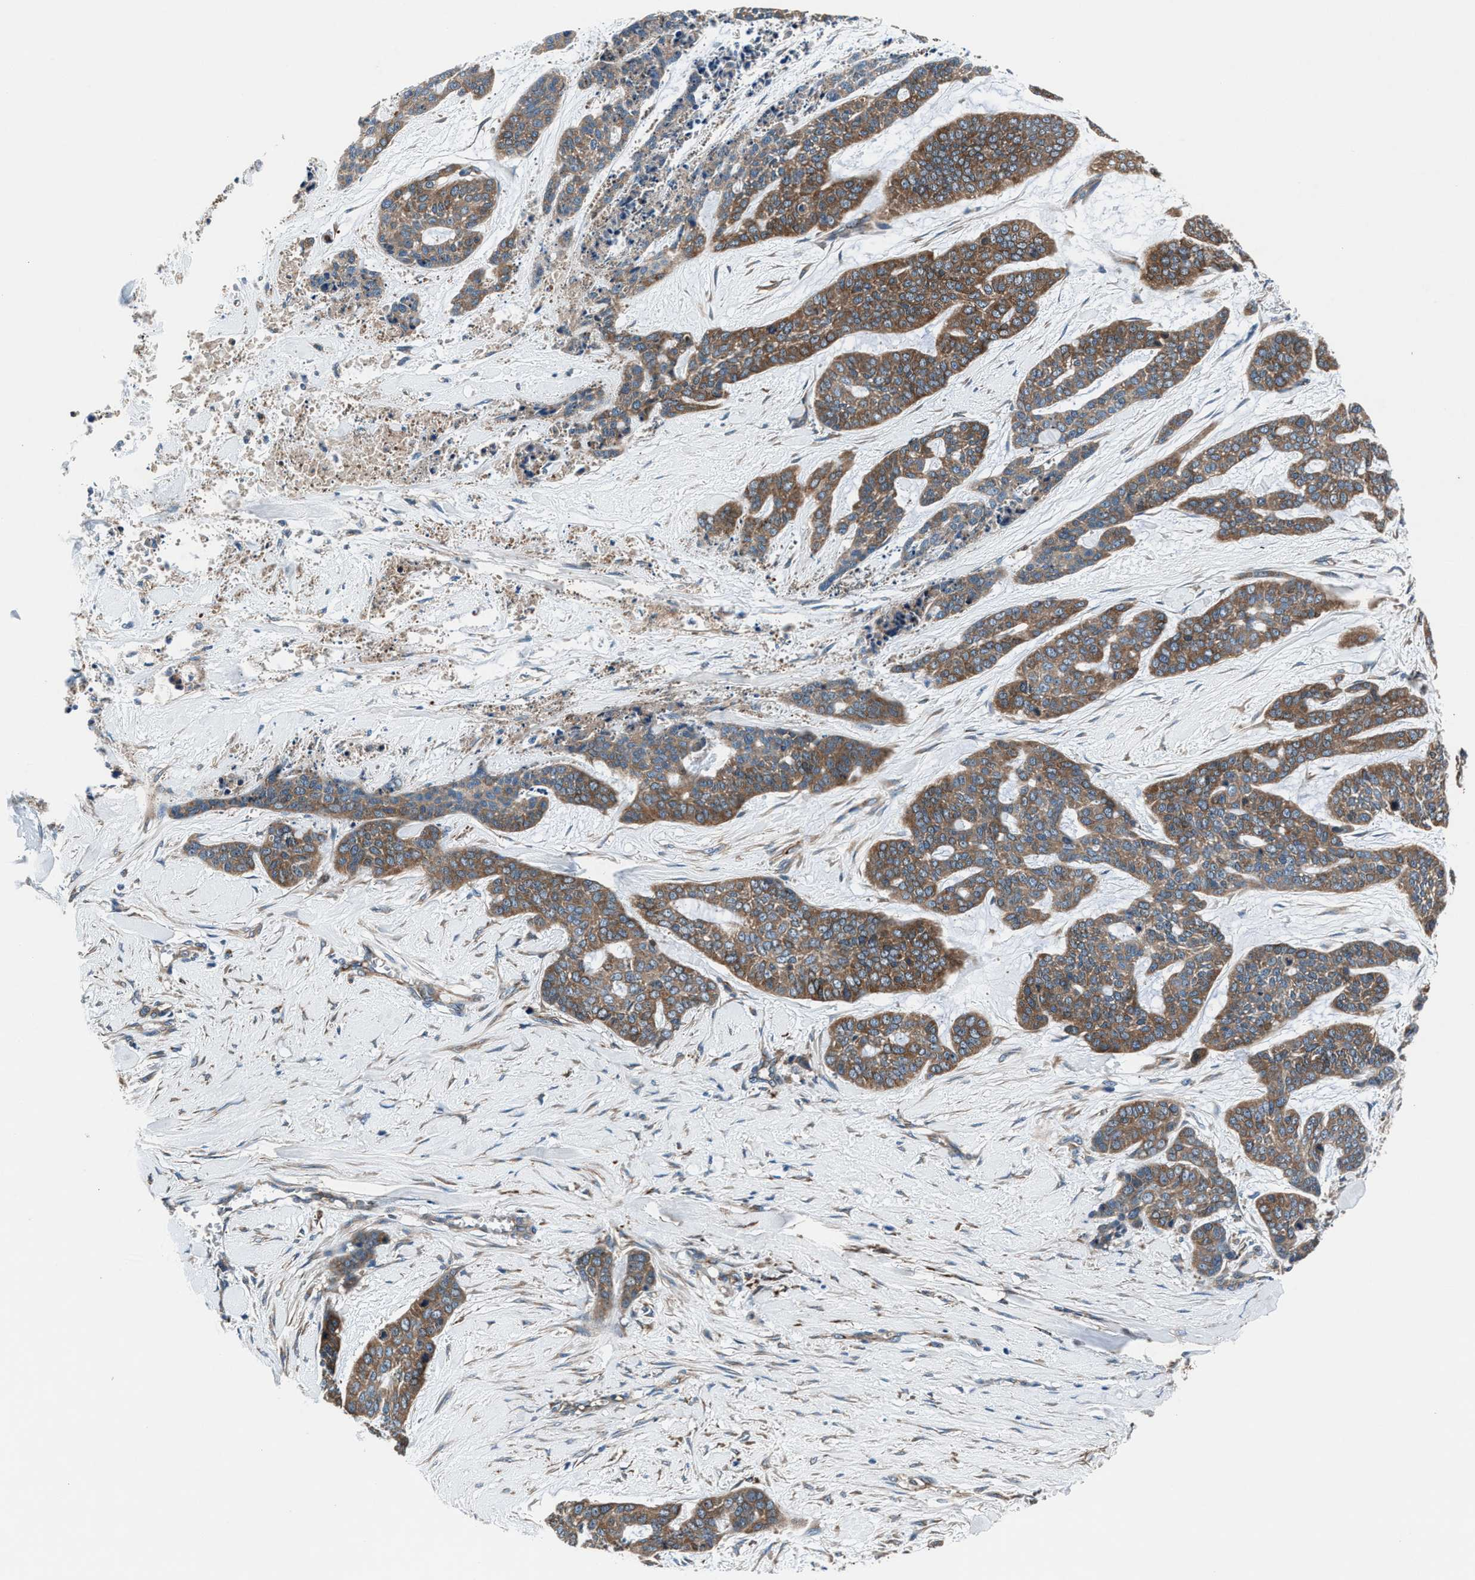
{"staining": {"intensity": "moderate", "quantity": ">75%", "location": "cytoplasmic/membranous"}, "tissue": "skin cancer", "cell_type": "Tumor cells", "image_type": "cancer", "snomed": [{"axis": "morphology", "description": "Basal cell carcinoma"}, {"axis": "topography", "description": "Skin"}], "caption": "High-magnification brightfield microscopy of skin cancer (basal cell carcinoma) stained with DAB (3,3'-diaminobenzidine) (brown) and counterstained with hematoxylin (blue). tumor cells exhibit moderate cytoplasmic/membranous expression is seen in about>75% of cells. The protein is shown in brown color, while the nuclei are stained blue.", "gene": "PRTFDC1", "patient": {"sex": "female", "age": 64}}